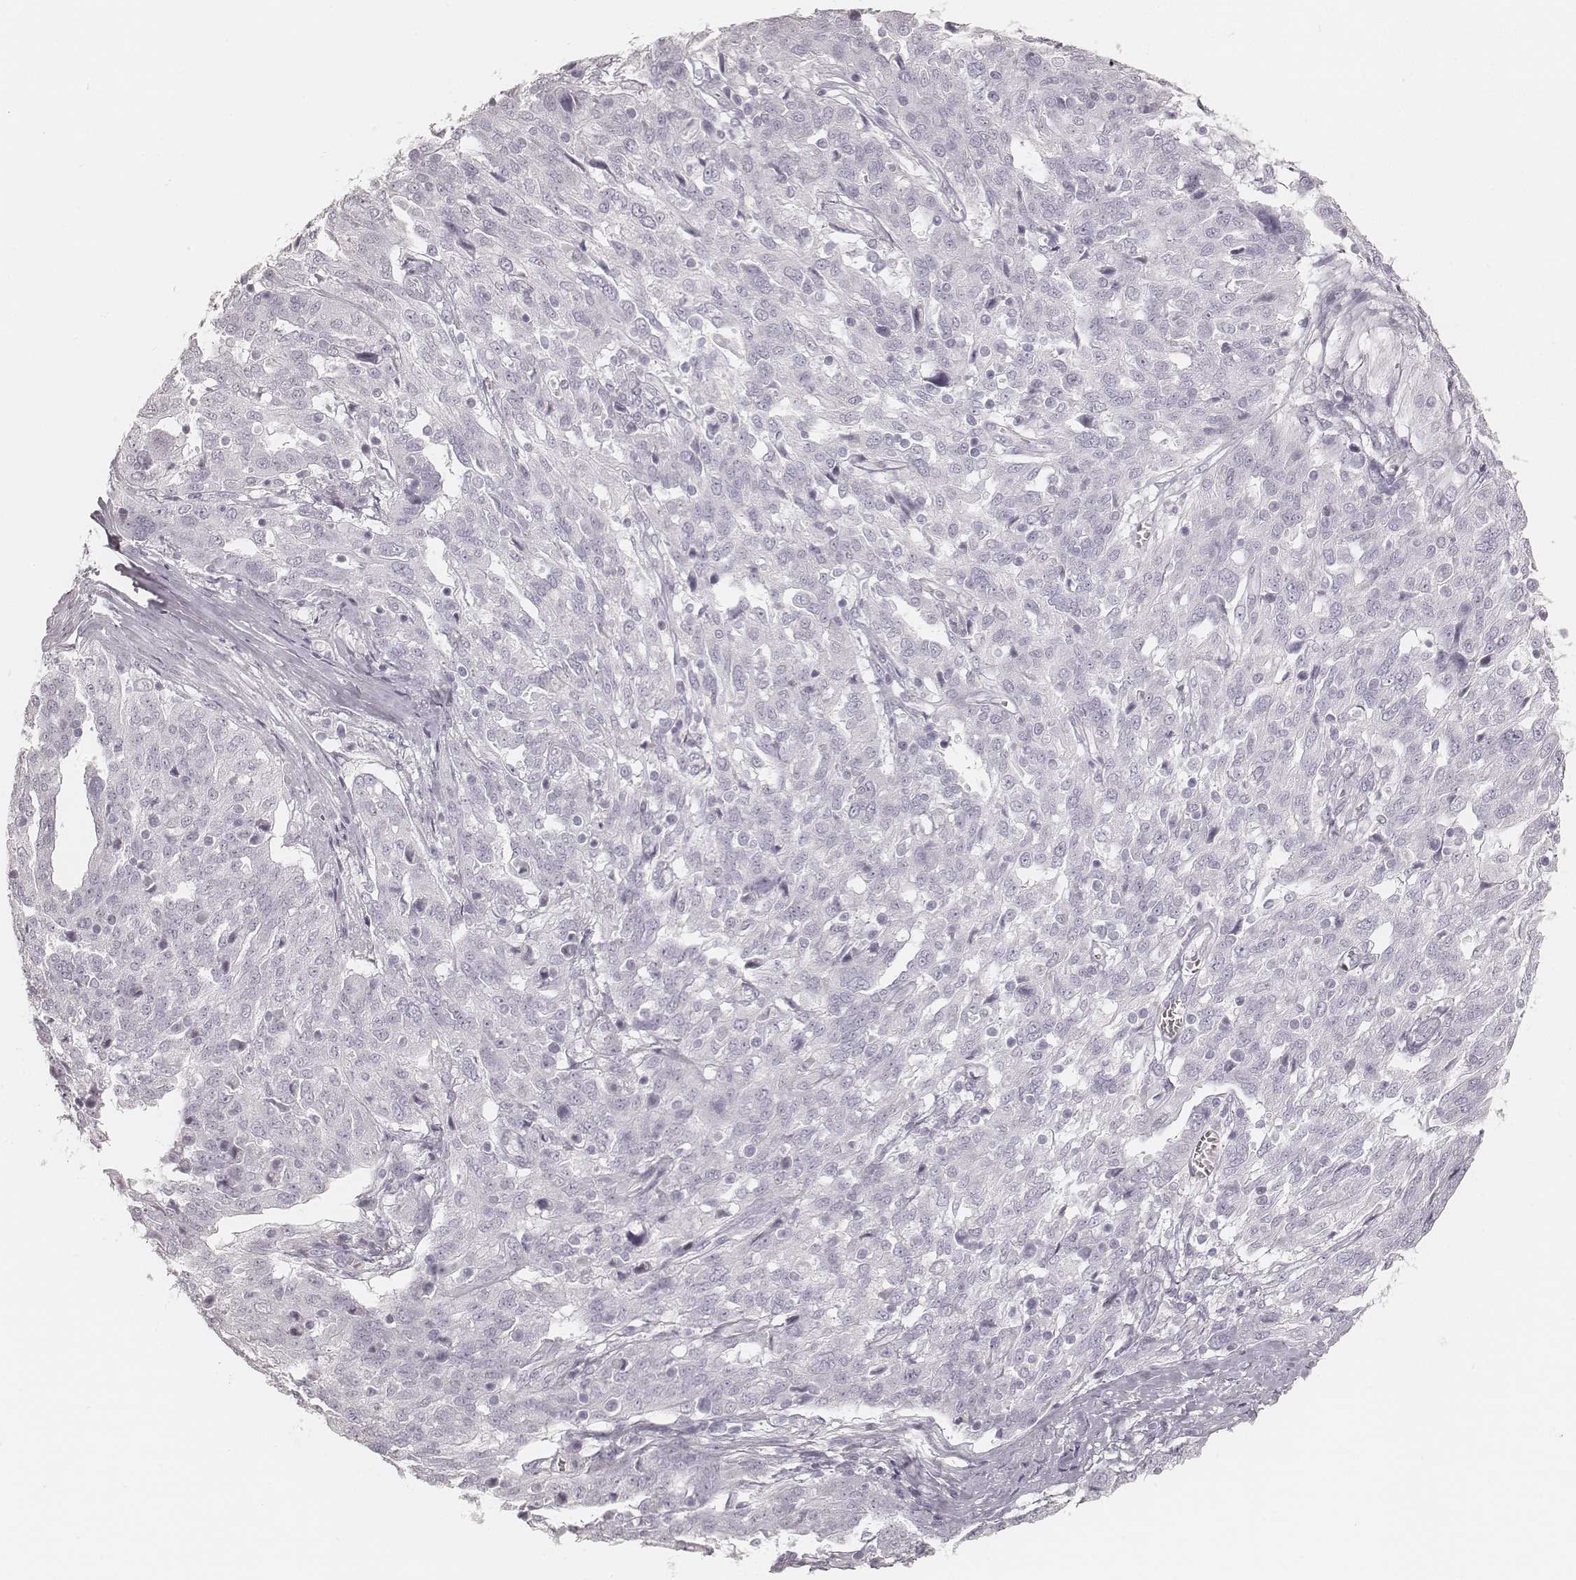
{"staining": {"intensity": "negative", "quantity": "none", "location": "none"}, "tissue": "ovarian cancer", "cell_type": "Tumor cells", "image_type": "cancer", "snomed": [{"axis": "morphology", "description": "Cystadenocarcinoma, serous, NOS"}, {"axis": "topography", "description": "Ovary"}], "caption": "The image displays no significant positivity in tumor cells of ovarian cancer (serous cystadenocarcinoma). (Stains: DAB (3,3'-diaminobenzidine) immunohistochemistry (IHC) with hematoxylin counter stain, Microscopy: brightfield microscopy at high magnification).", "gene": "KRT72", "patient": {"sex": "female", "age": 67}}